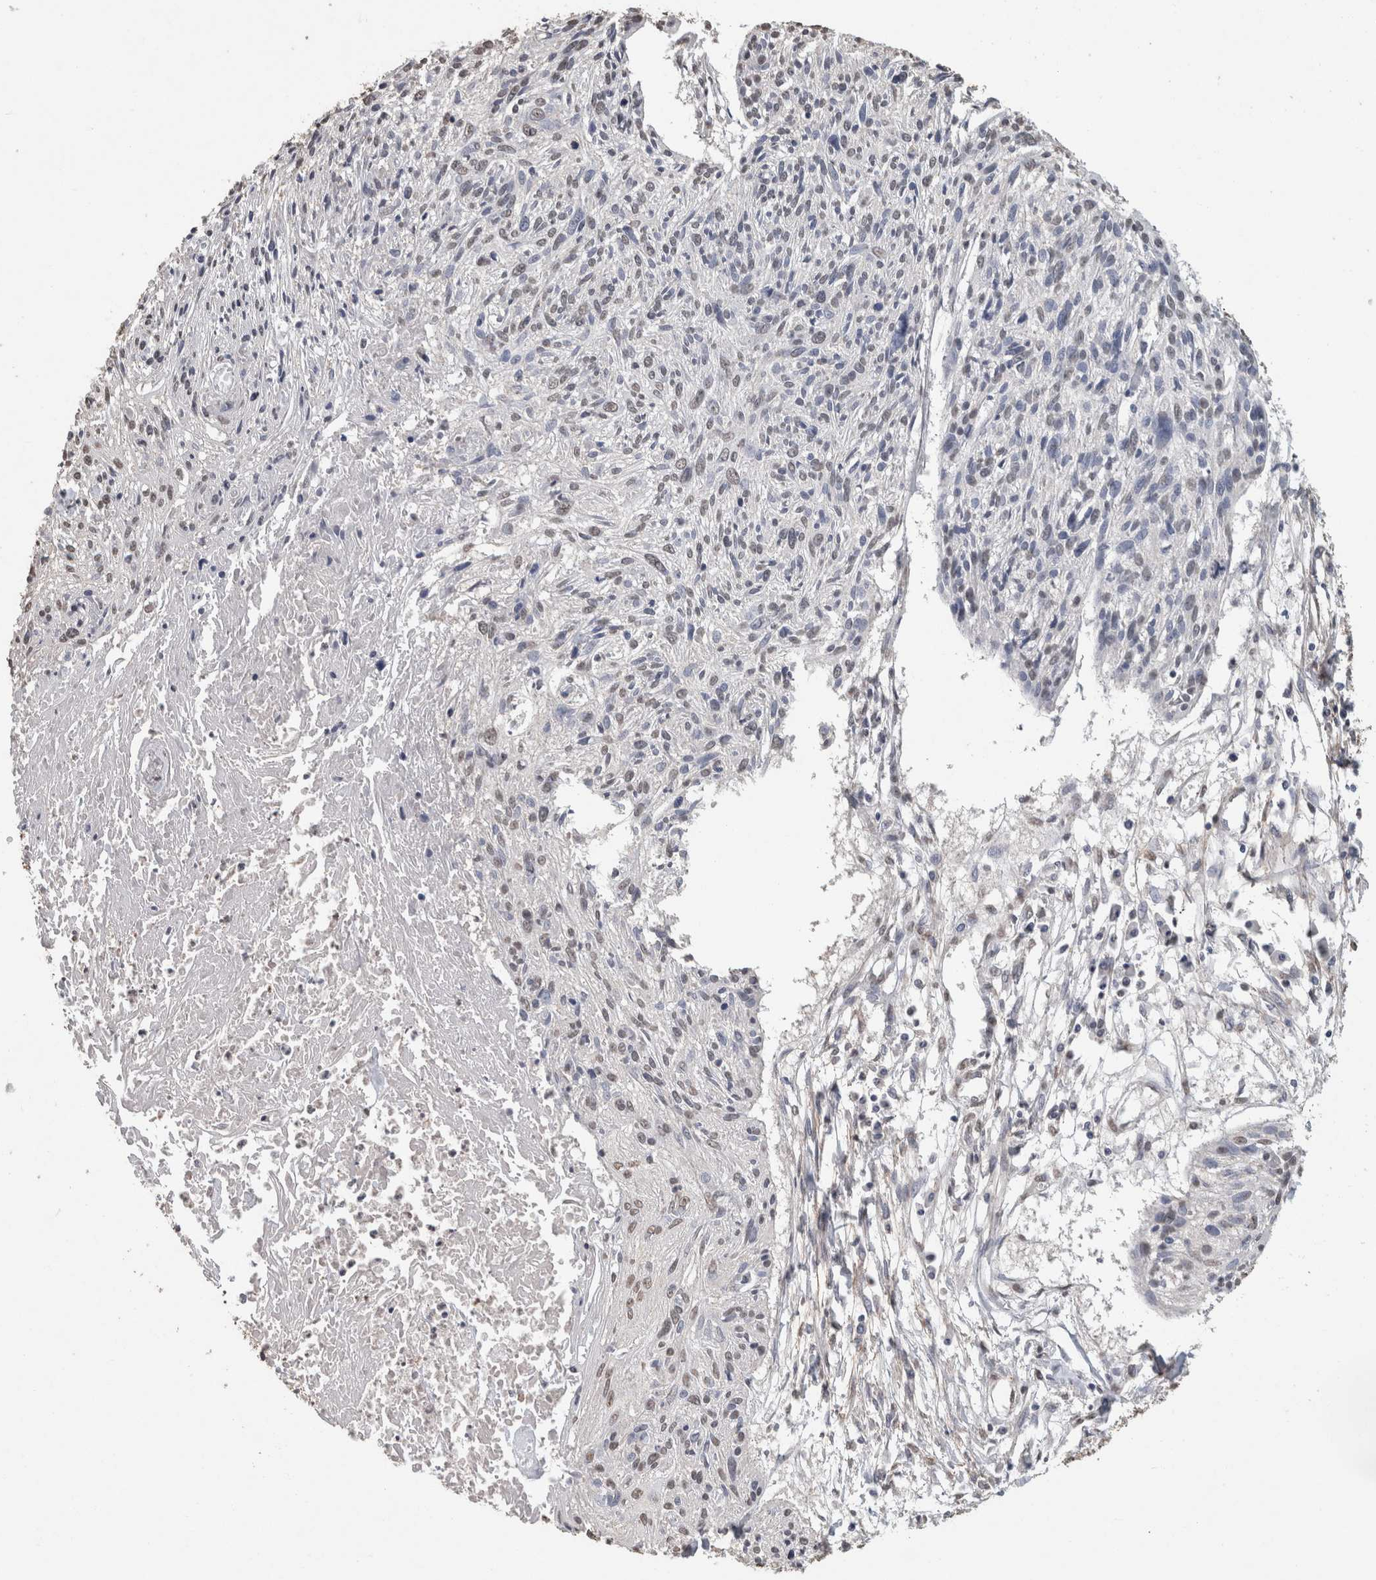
{"staining": {"intensity": "weak", "quantity": "25%-75%", "location": "nuclear"}, "tissue": "cervical cancer", "cell_type": "Tumor cells", "image_type": "cancer", "snomed": [{"axis": "morphology", "description": "Squamous cell carcinoma, NOS"}, {"axis": "topography", "description": "Cervix"}], "caption": "Cervical cancer (squamous cell carcinoma) was stained to show a protein in brown. There is low levels of weak nuclear positivity in approximately 25%-75% of tumor cells.", "gene": "LTBP1", "patient": {"sex": "female", "age": 51}}